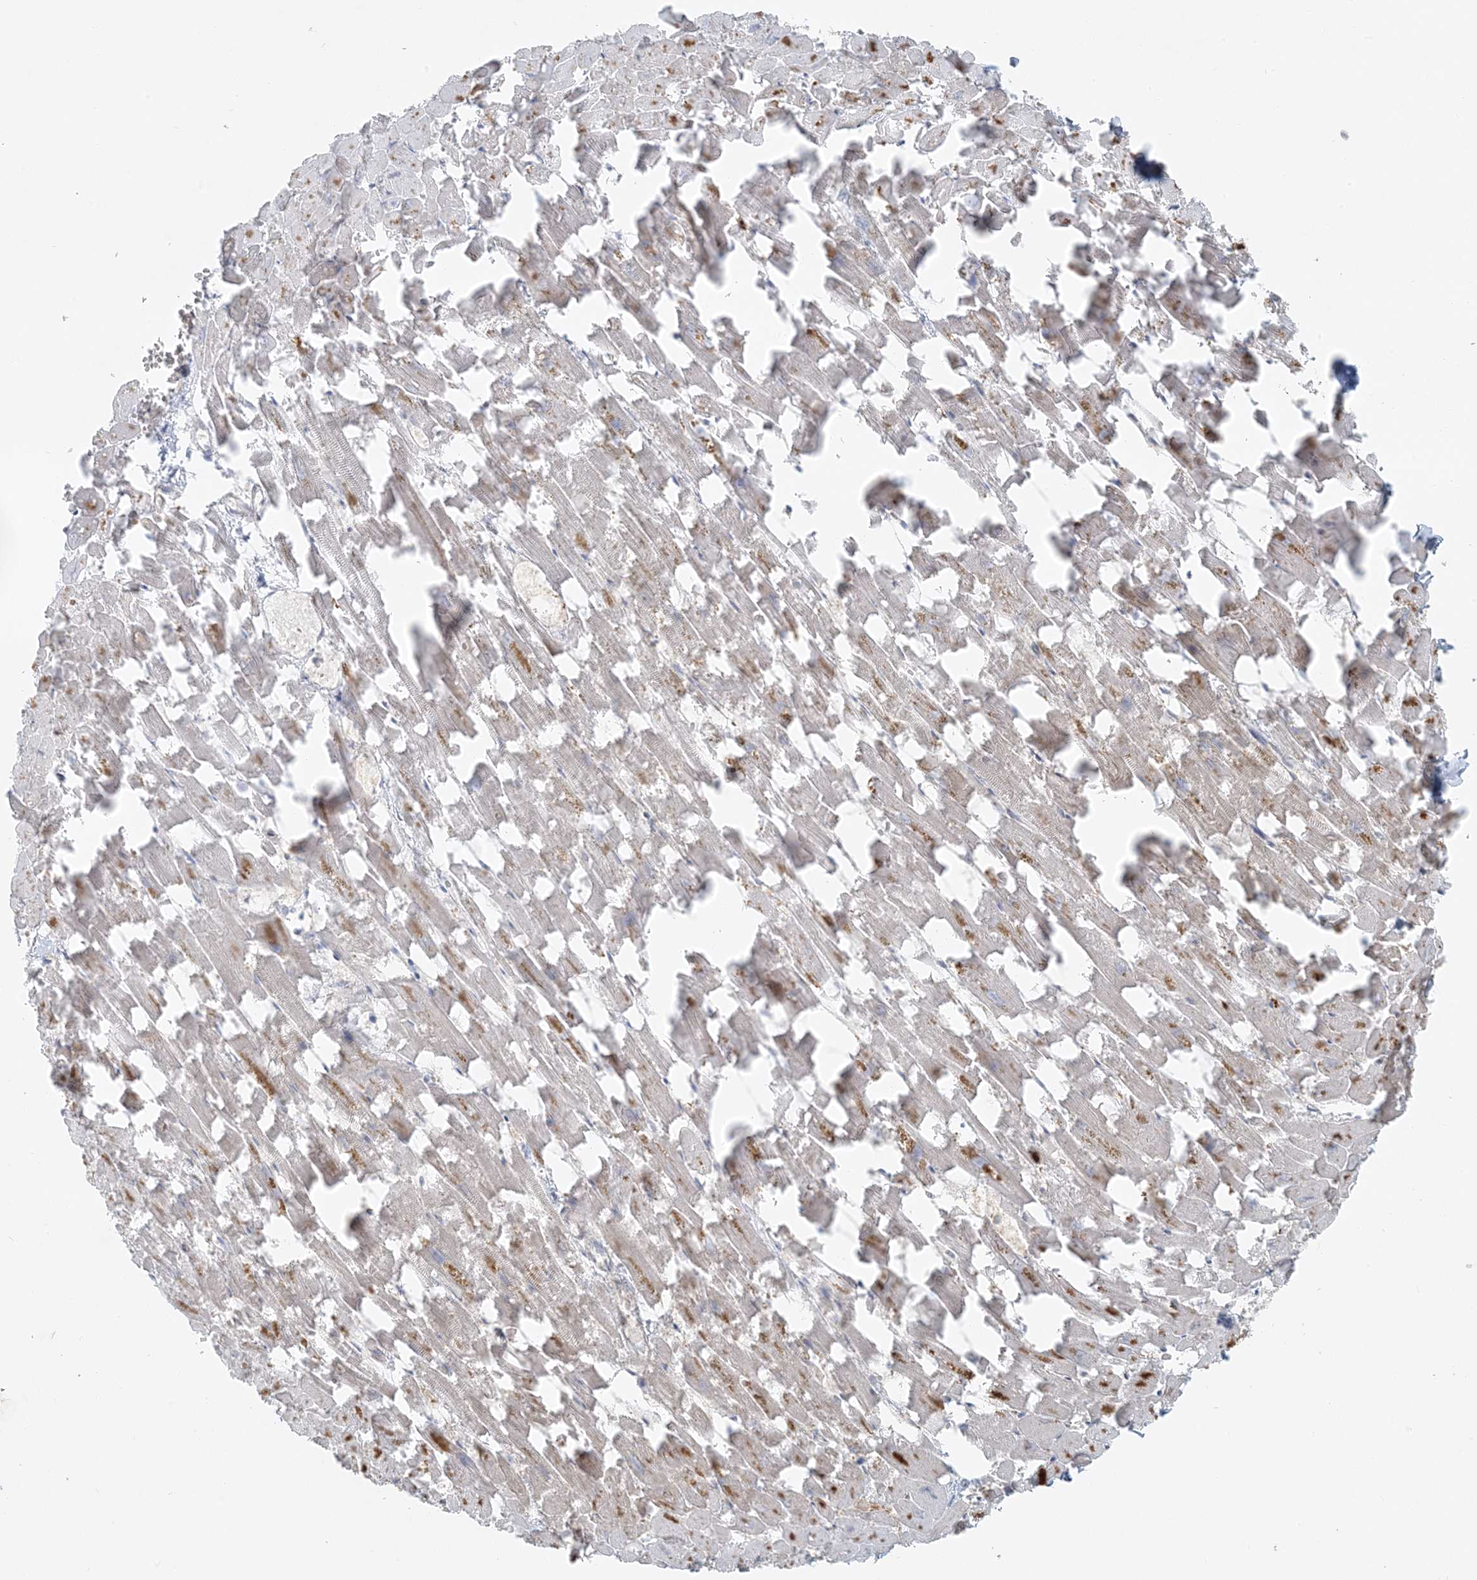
{"staining": {"intensity": "moderate", "quantity": "<25%", "location": "cytoplasmic/membranous"}, "tissue": "heart muscle", "cell_type": "Cardiomyocytes", "image_type": "normal", "snomed": [{"axis": "morphology", "description": "Normal tissue, NOS"}, {"axis": "topography", "description": "Heart"}], "caption": "Unremarkable heart muscle shows moderate cytoplasmic/membranous expression in approximately <25% of cardiomyocytes, visualized by immunohistochemistry.", "gene": "ZNF263", "patient": {"sex": "female", "age": 64}}